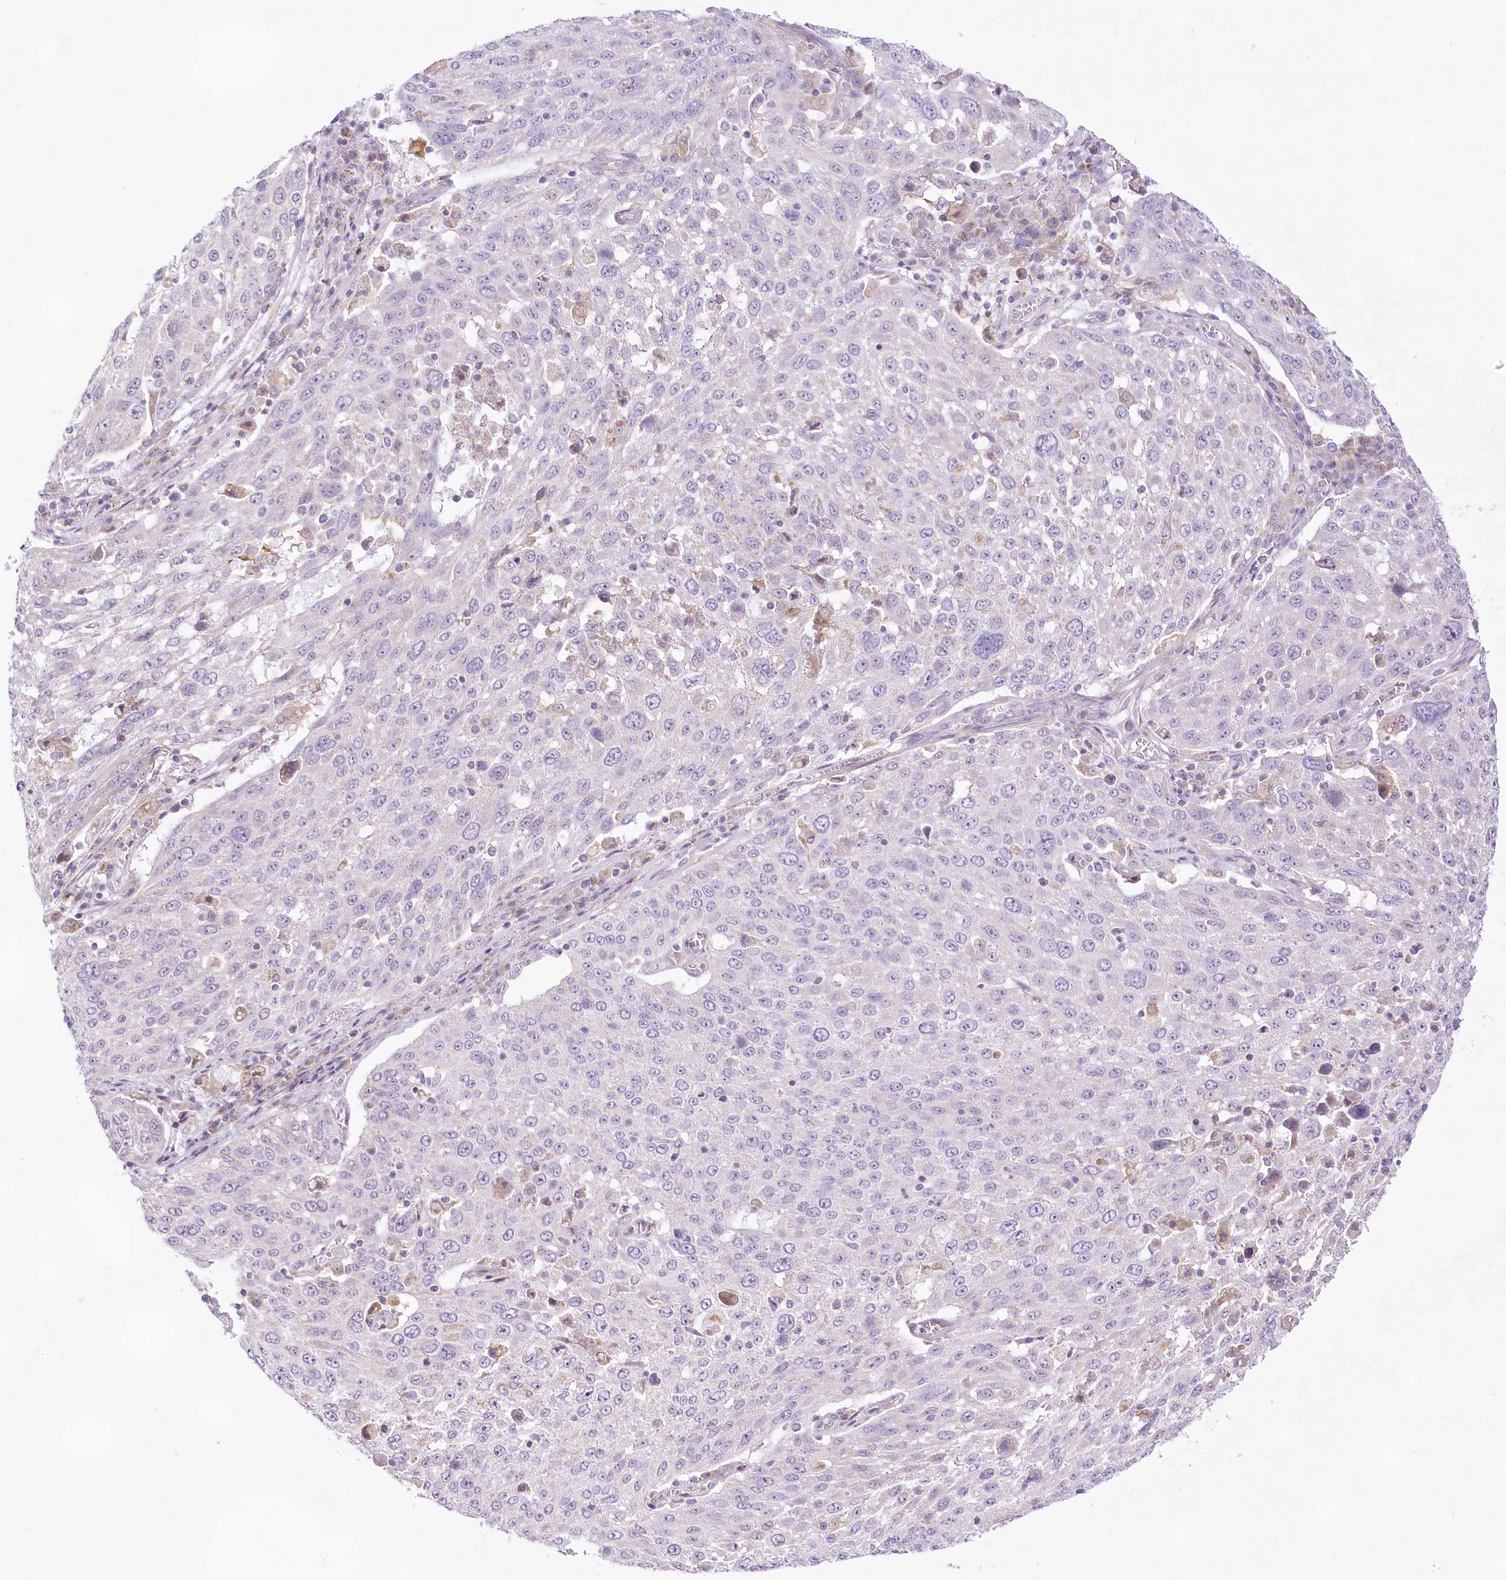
{"staining": {"intensity": "negative", "quantity": "none", "location": "none"}, "tissue": "lung cancer", "cell_type": "Tumor cells", "image_type": "cancer", "snomed": [{"axis": "morphology", "description": "Squamous cell carcinoma, NOS"}, {"axis": "topography", "description": "Lung"}], "caption": "DAB immunohistochemical staining of lung cancer reveals no significant expression in tumor cells.", "gene": "CCDC30", "patient": {"sex": "male", "age": 65}}